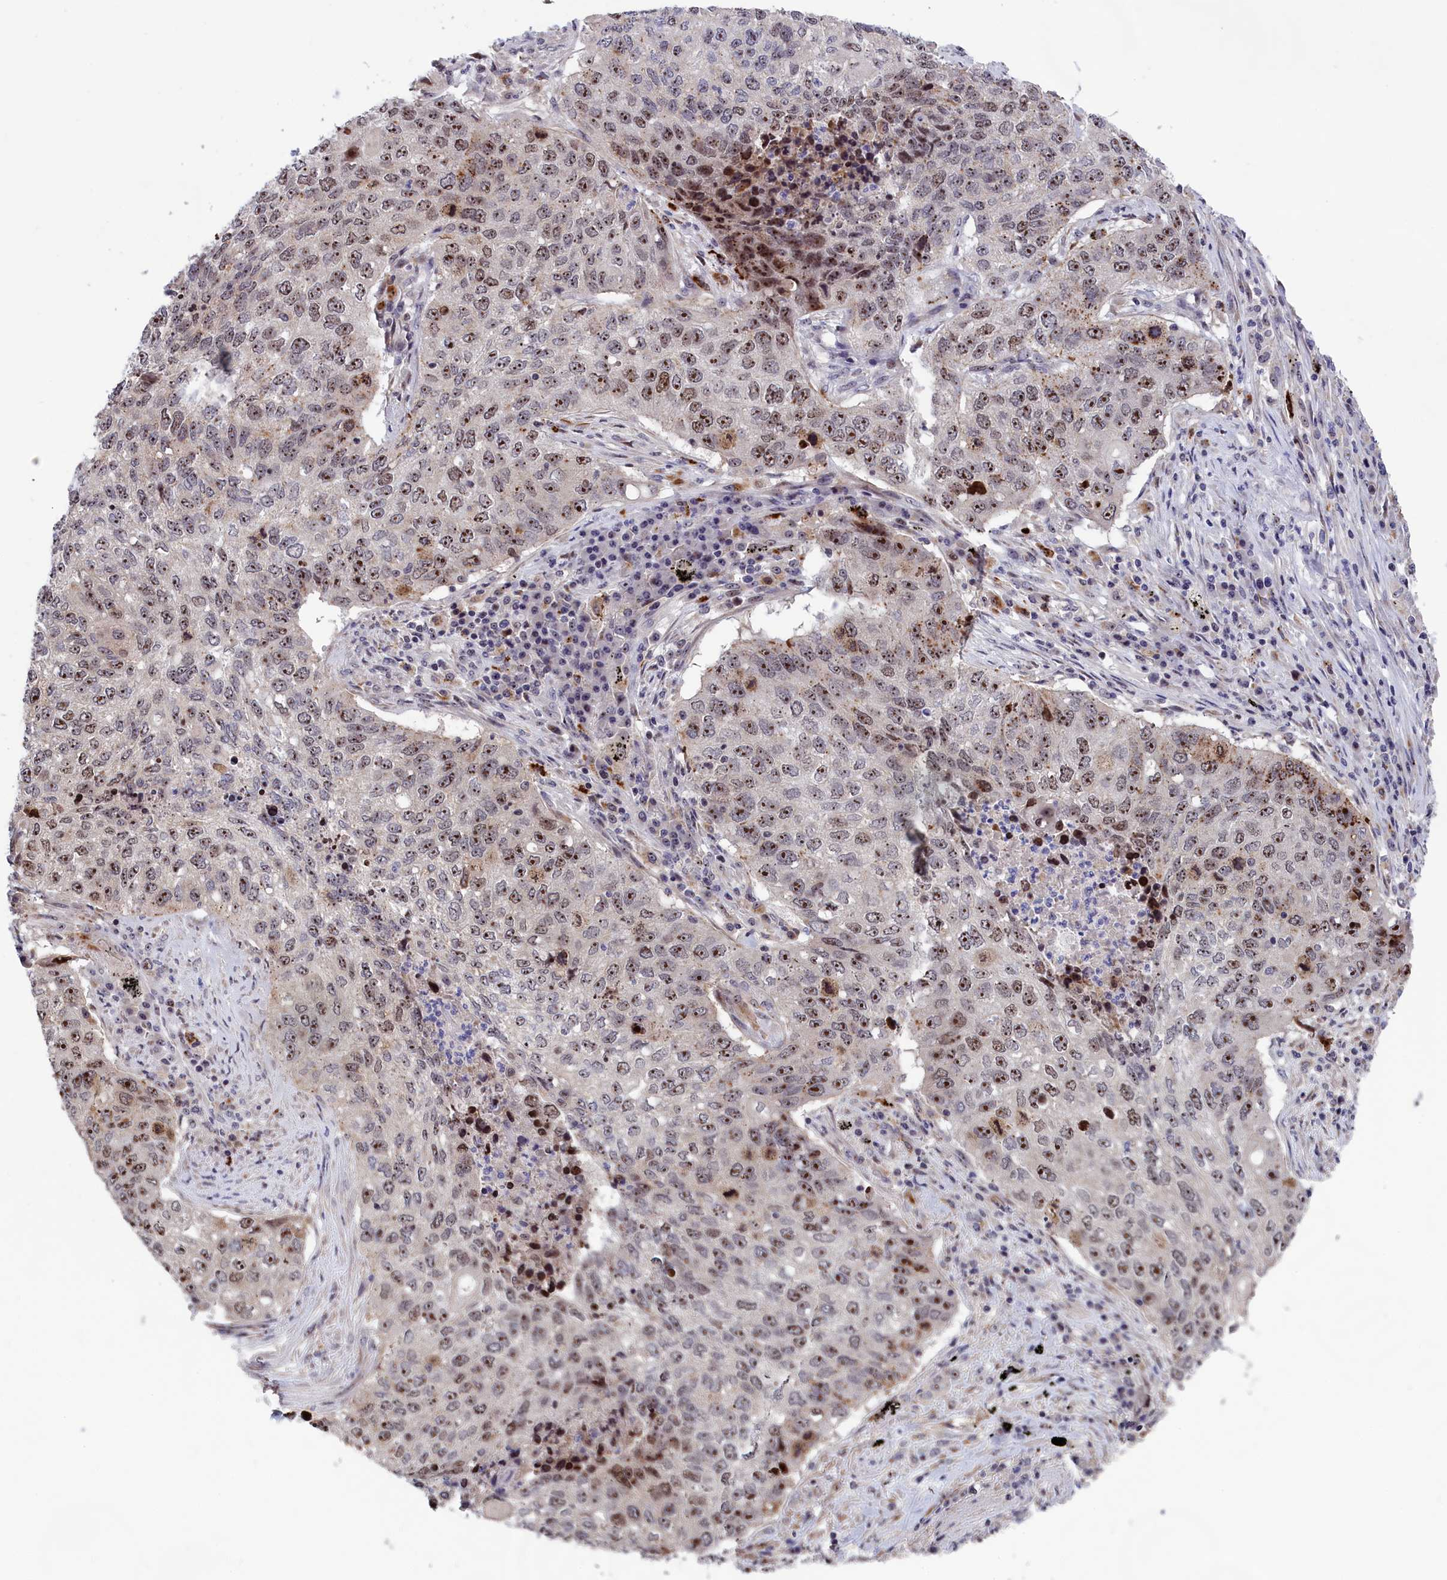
{"staining": {"intensity": "moderate", "quantity": "25%-75%", "location": "nuclear"}, "tissue": "lung cancer", "cell_type": "Tumor cells", "image_type": "cancer", "snomed": [{"axis": "morphology", "description": "Squamous cell carcinoma, NOS"}, {"axis": "topography", "description": "Lung"}], "caption": "There is medium levels of moderate nuclear expression in tumor cells of lung squamous cell carcinoma, as demonstrated by immunohistochemical staining (brown color).", "gene": "PPAN", "patient": {"sex": "female", "age": 63}}